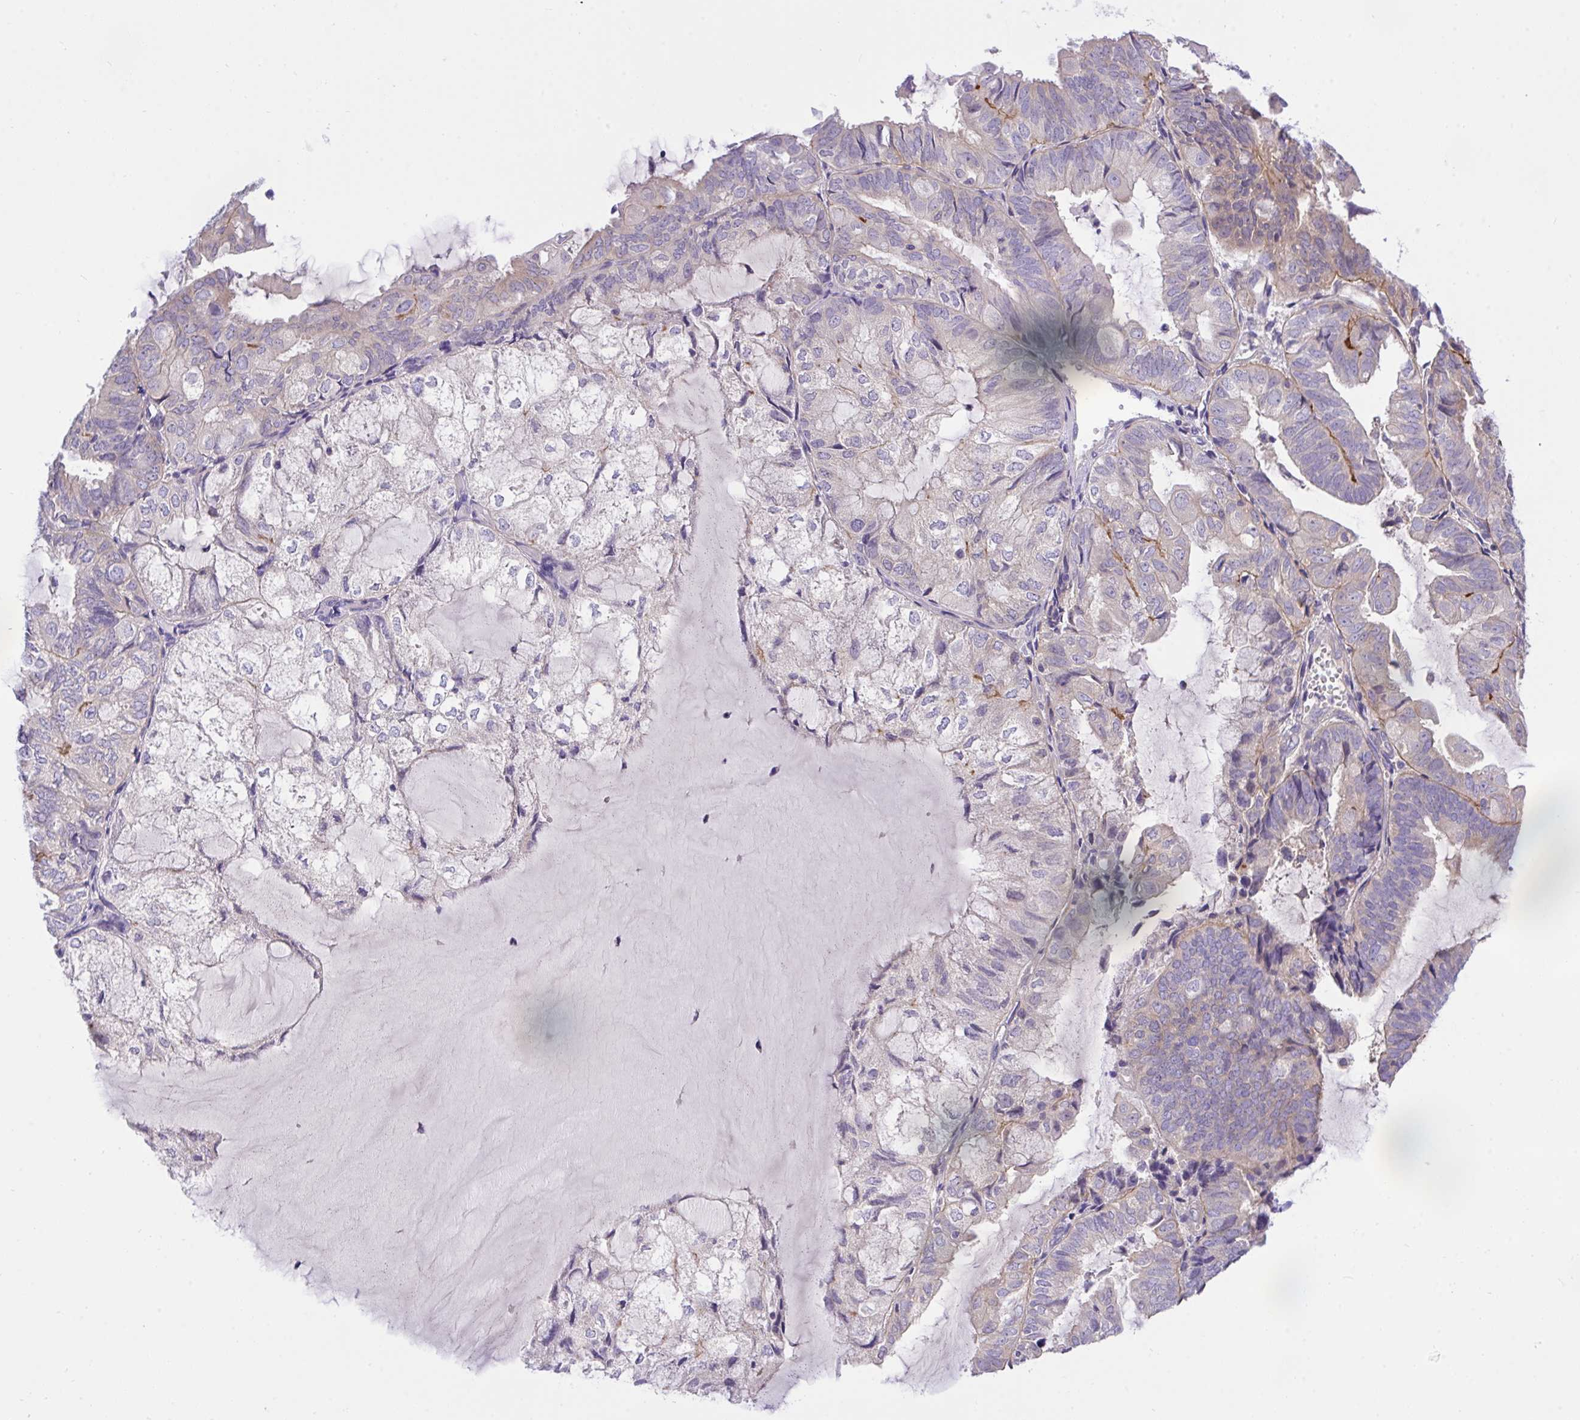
{"staining": {"intensity": "weak", "quantity": "<25%", "location": "cytoplasmic/membranous"}, "tissue": "endometrial cancer", "cell_type": "Tumor cells", "image_type": "cancer", "snomed": [{"axis": "morphology", "description": "Adenocarcinoma, NOS"}, {"axis": "topography", "description": "Endometrium"}], "caption": "DAB (3,3'-diaminobenzidine) immunohistochemical staining of endometrial cancer (adenocarcinoma) reveals no significant staining in tumor cells. The staining was performed using DAB to visualize the protein expression in brown, while the nuclei were stained in blue with hematoxylin (Magnification: 20x).", "gene": "TLN2", "patient": {"sex": "female", "age": 81}}